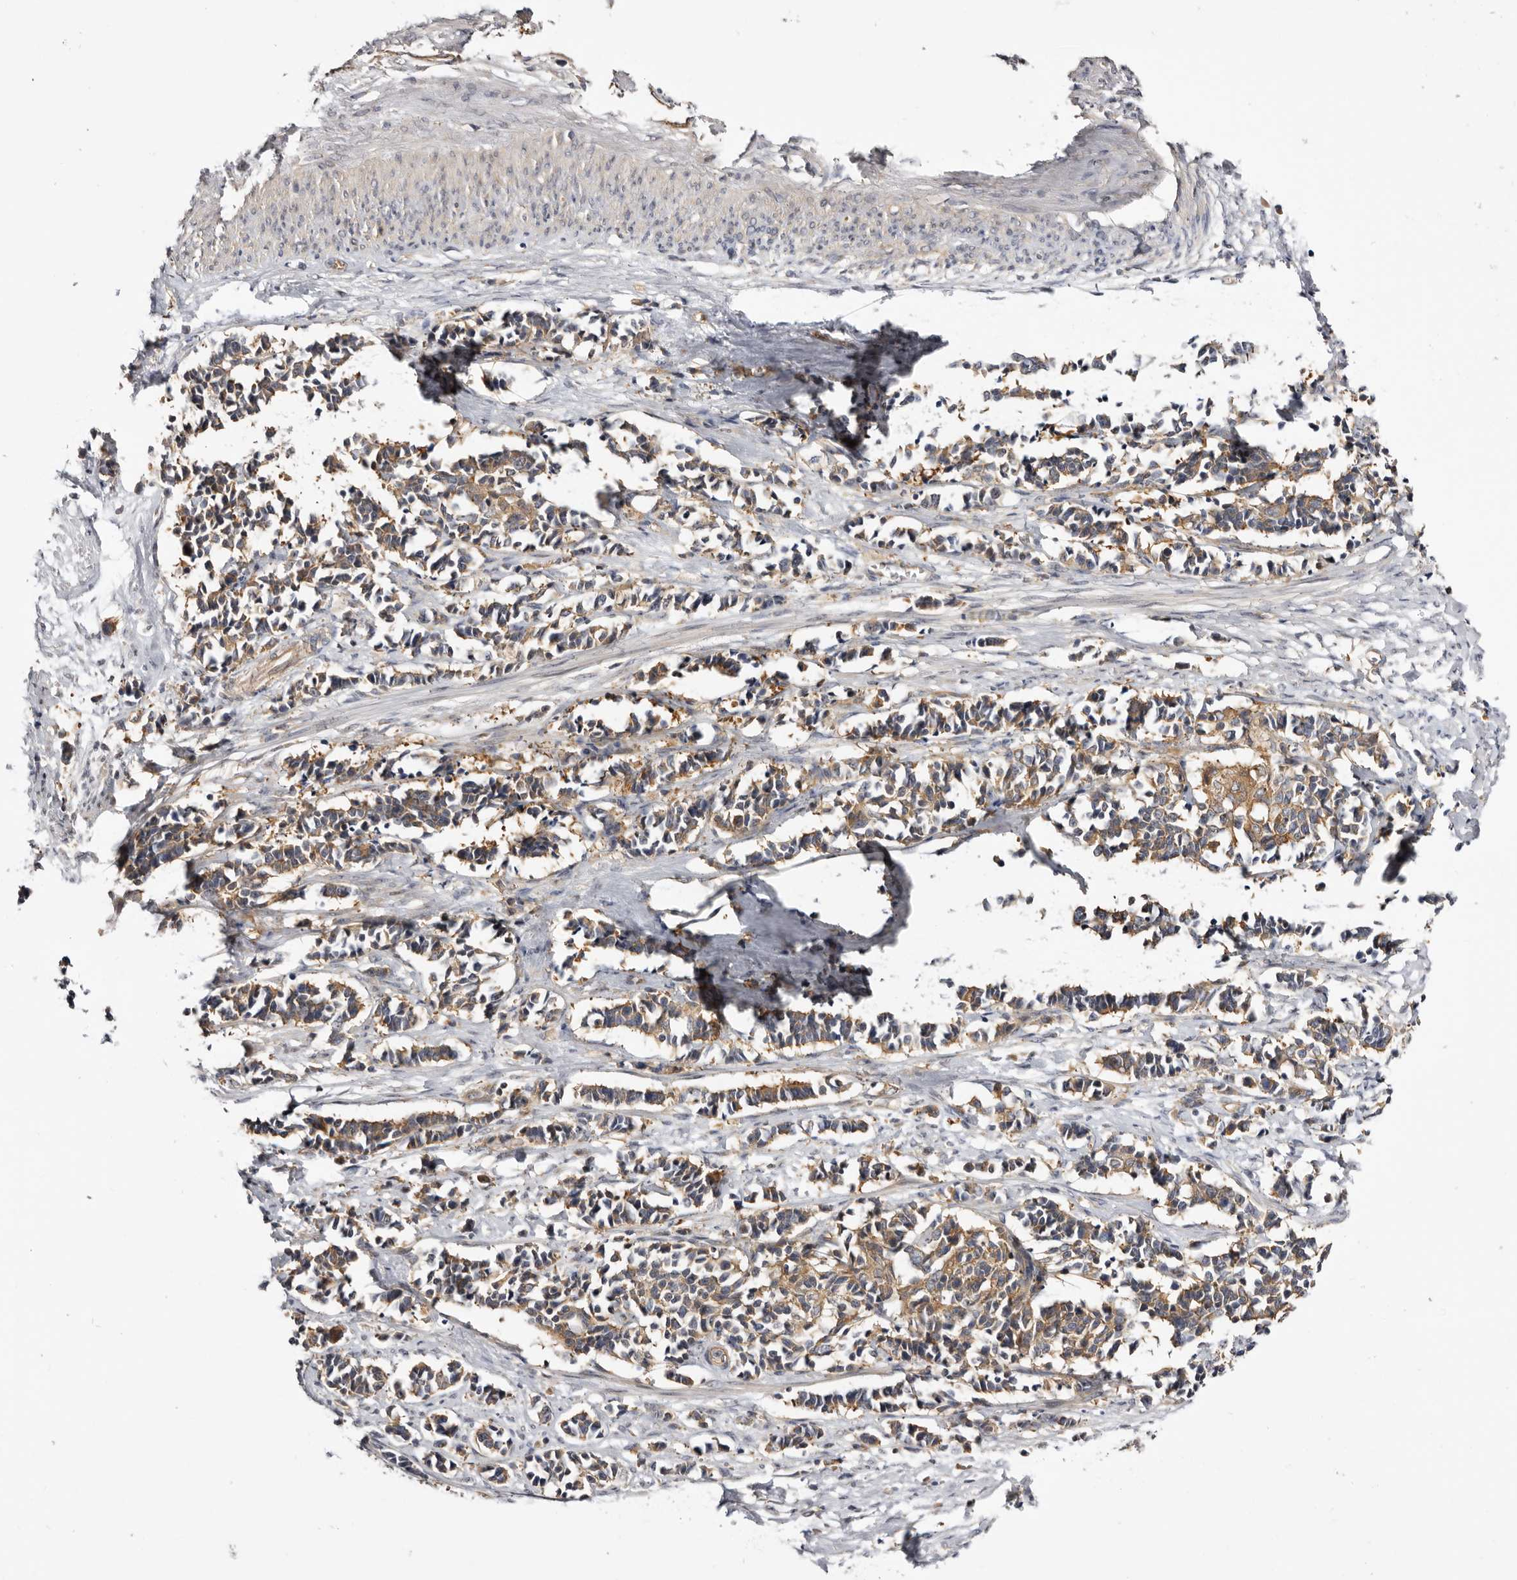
{"staining": {"intensity": "moderate", "quantity": ">75%", "location": "cytoplasmic/membranous"}, "tissue": "cervical cancer", "cell_type": "Tumor cells", "image_type": "cancer", "snomed": [{"axis": "morphology", "description": "Normal tissue, NOS"}, {"axis": "morphology", "description": "Squamous cell carcinoma, NOS"}, {"axis": "topography", "description": "Cervix"}], "caption": "Cervical cancer stained with DAB (3,3'-diaminobenzidine) immunohistochemistry (IHC) demonstrates medium levels of moderate cytoplasmic/membranous expression in approximately >75% of tumor cells. Using DAB (3,3'-diaminobenzidine) (brown) and hematoxylin (blue) stains, captured at high magnification using brightfield microscopy.", "gene": "PANK4", "patient": {"sex": "female", "age": 35}}